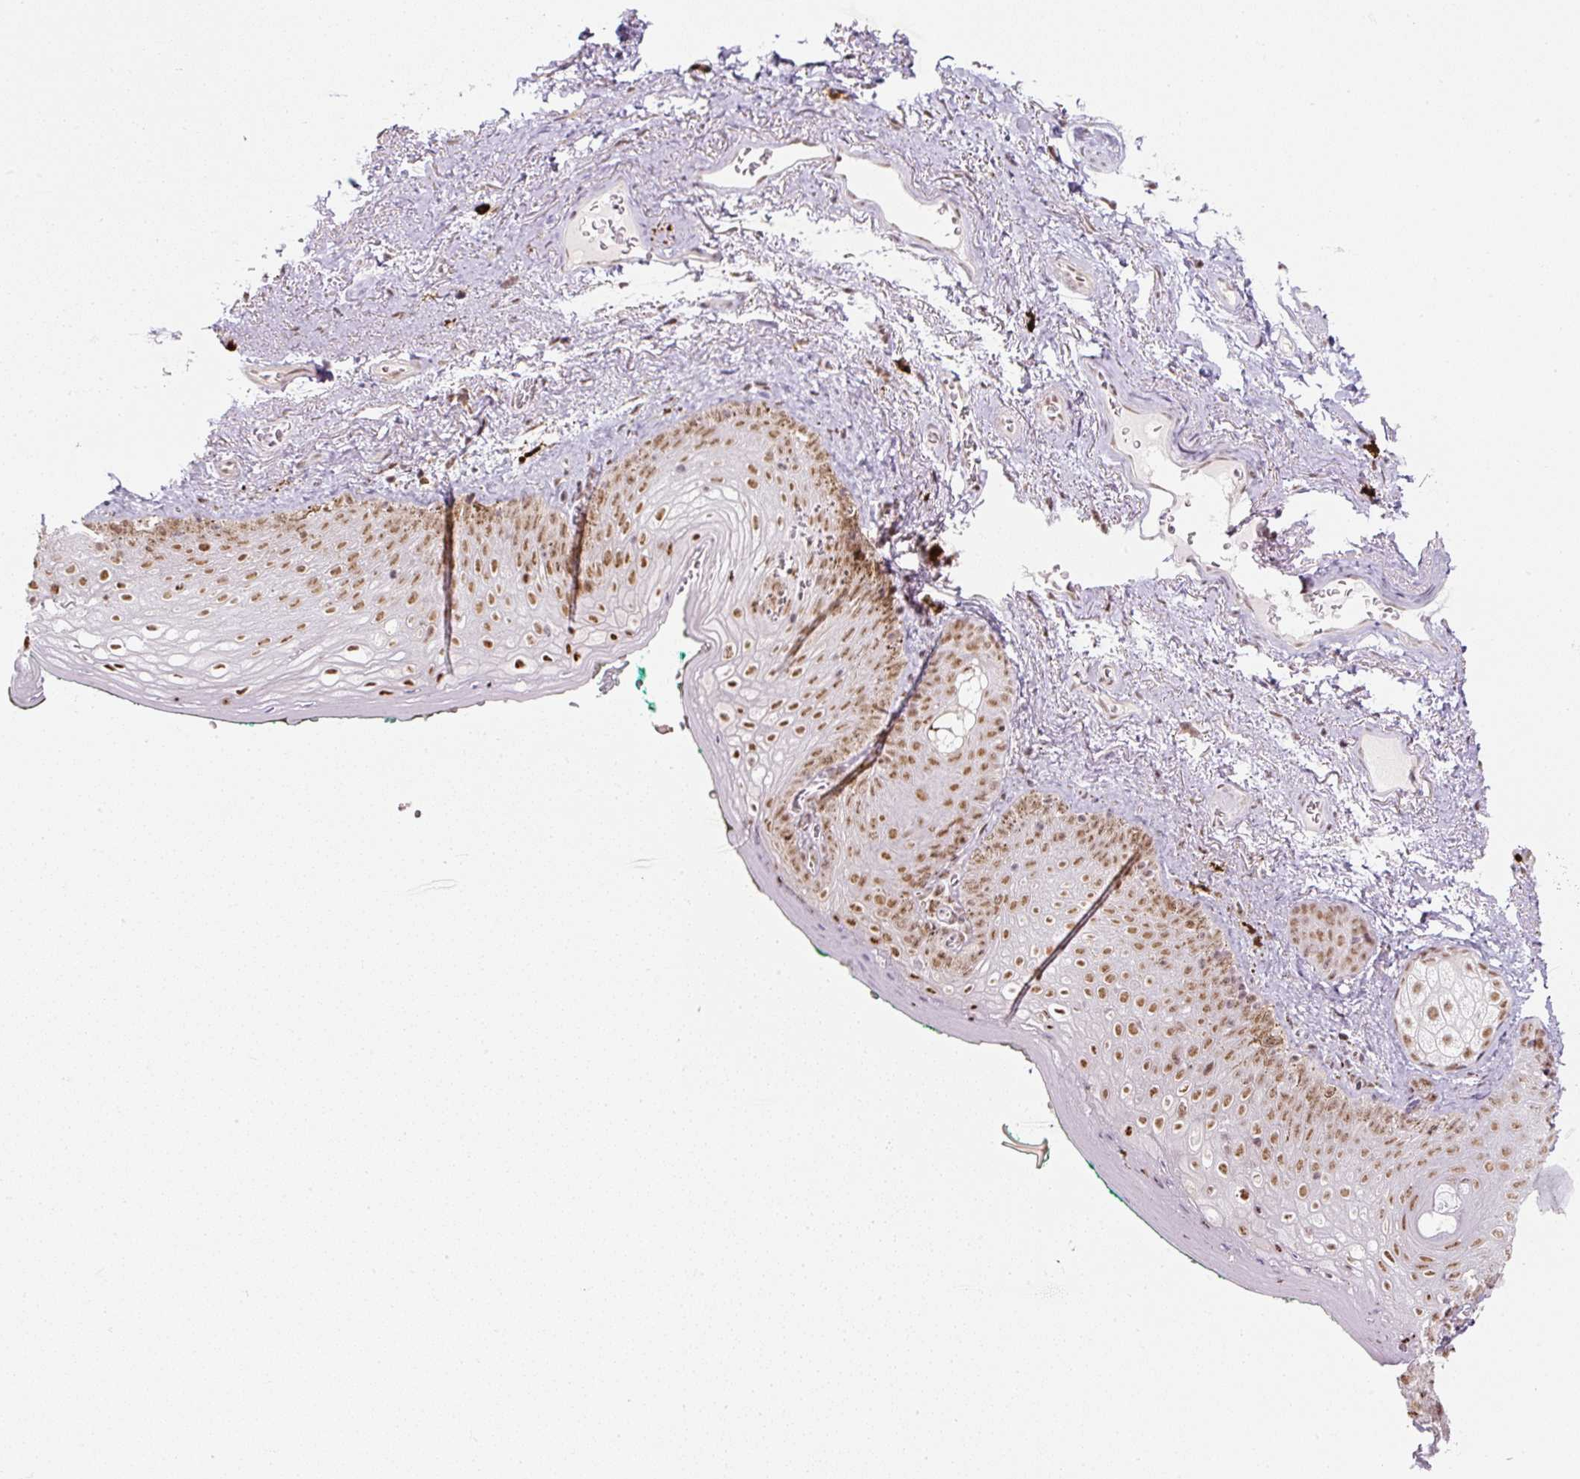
{"staining": {"intensity": "moderate", "quantity": ">75%", "location": "nuclear"}, "tissue": "vagina", "cell_type": "Squamous epithelial cells", "image_type": "normal", "snomed": [{"axis": "morphology", "description": "Normal tissue, NOS"}, {"axis": "topography", "description": "Vulva"}, {"axis": "topography", "description": "Vagina"}, {"axis": "topography", "description": "Peripheral nerve tissue"}], "caption": "A brown stain labels moderate nuclear staining of a protein in squamous epithelial cells of unremarkable human vagina. (IHC, brightfield microscopy, high magnification).", "gene": "U2AF2", "patient": {"sex": "female", "age": 66}}